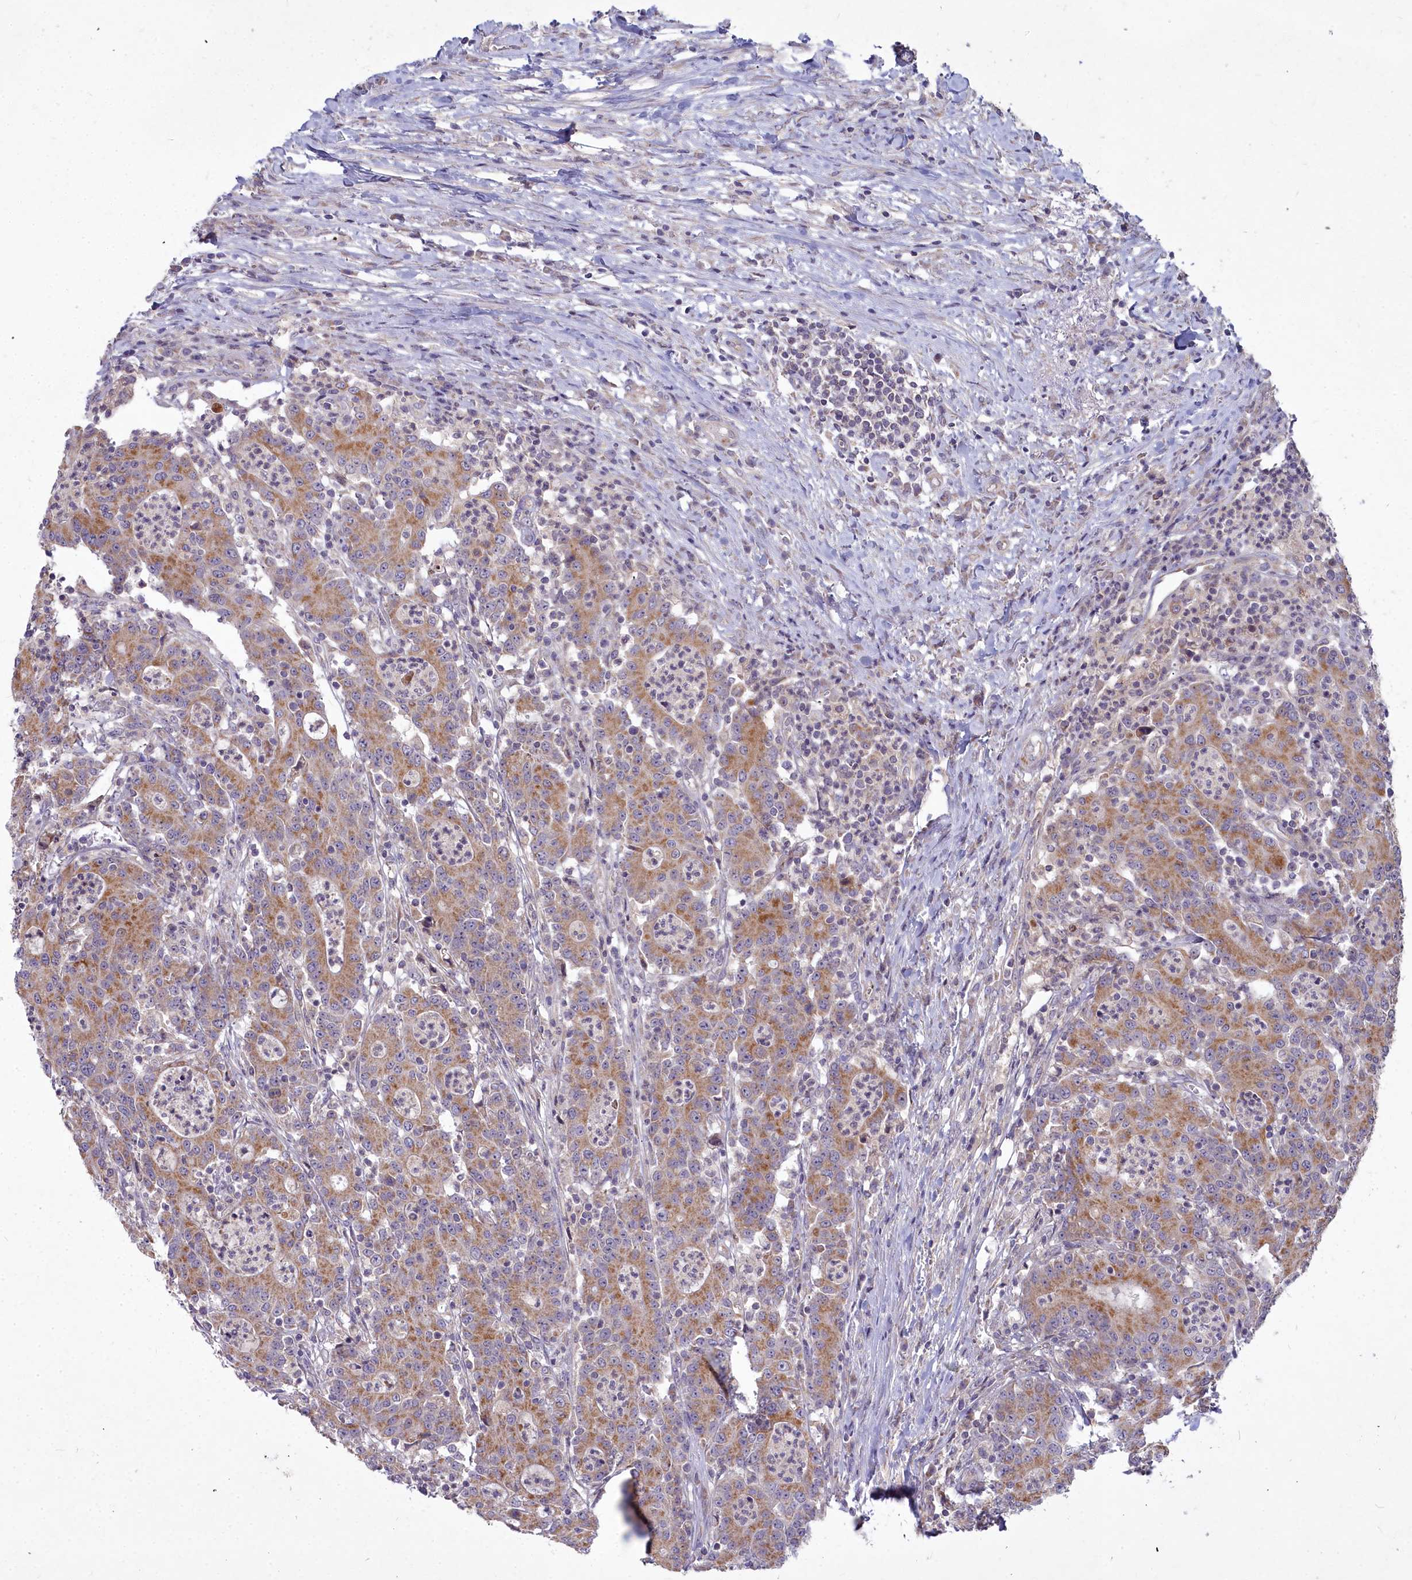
{"staining": {"intensity": "moderate", "quantity": ">75%", "location": "cytoplasmic/membranous"}, "tissue": "colorectal cancer", "cell_type": "Tumor cells", "image_type": "cancer", "snomed": [{"axis": "morphology", "description": "Adenocarcinoma, NOS"}, {"axis": "topography", "description": "Colon"}], "caption": "Immunohistochemistry of colorectal adenocarcinoma exhibits medium levels of moderate cytoplasmic/membranous positivity in about >75% of tumor cells.", "gene": "MICU2", "patient": {"sex": "male", "age": 83}}